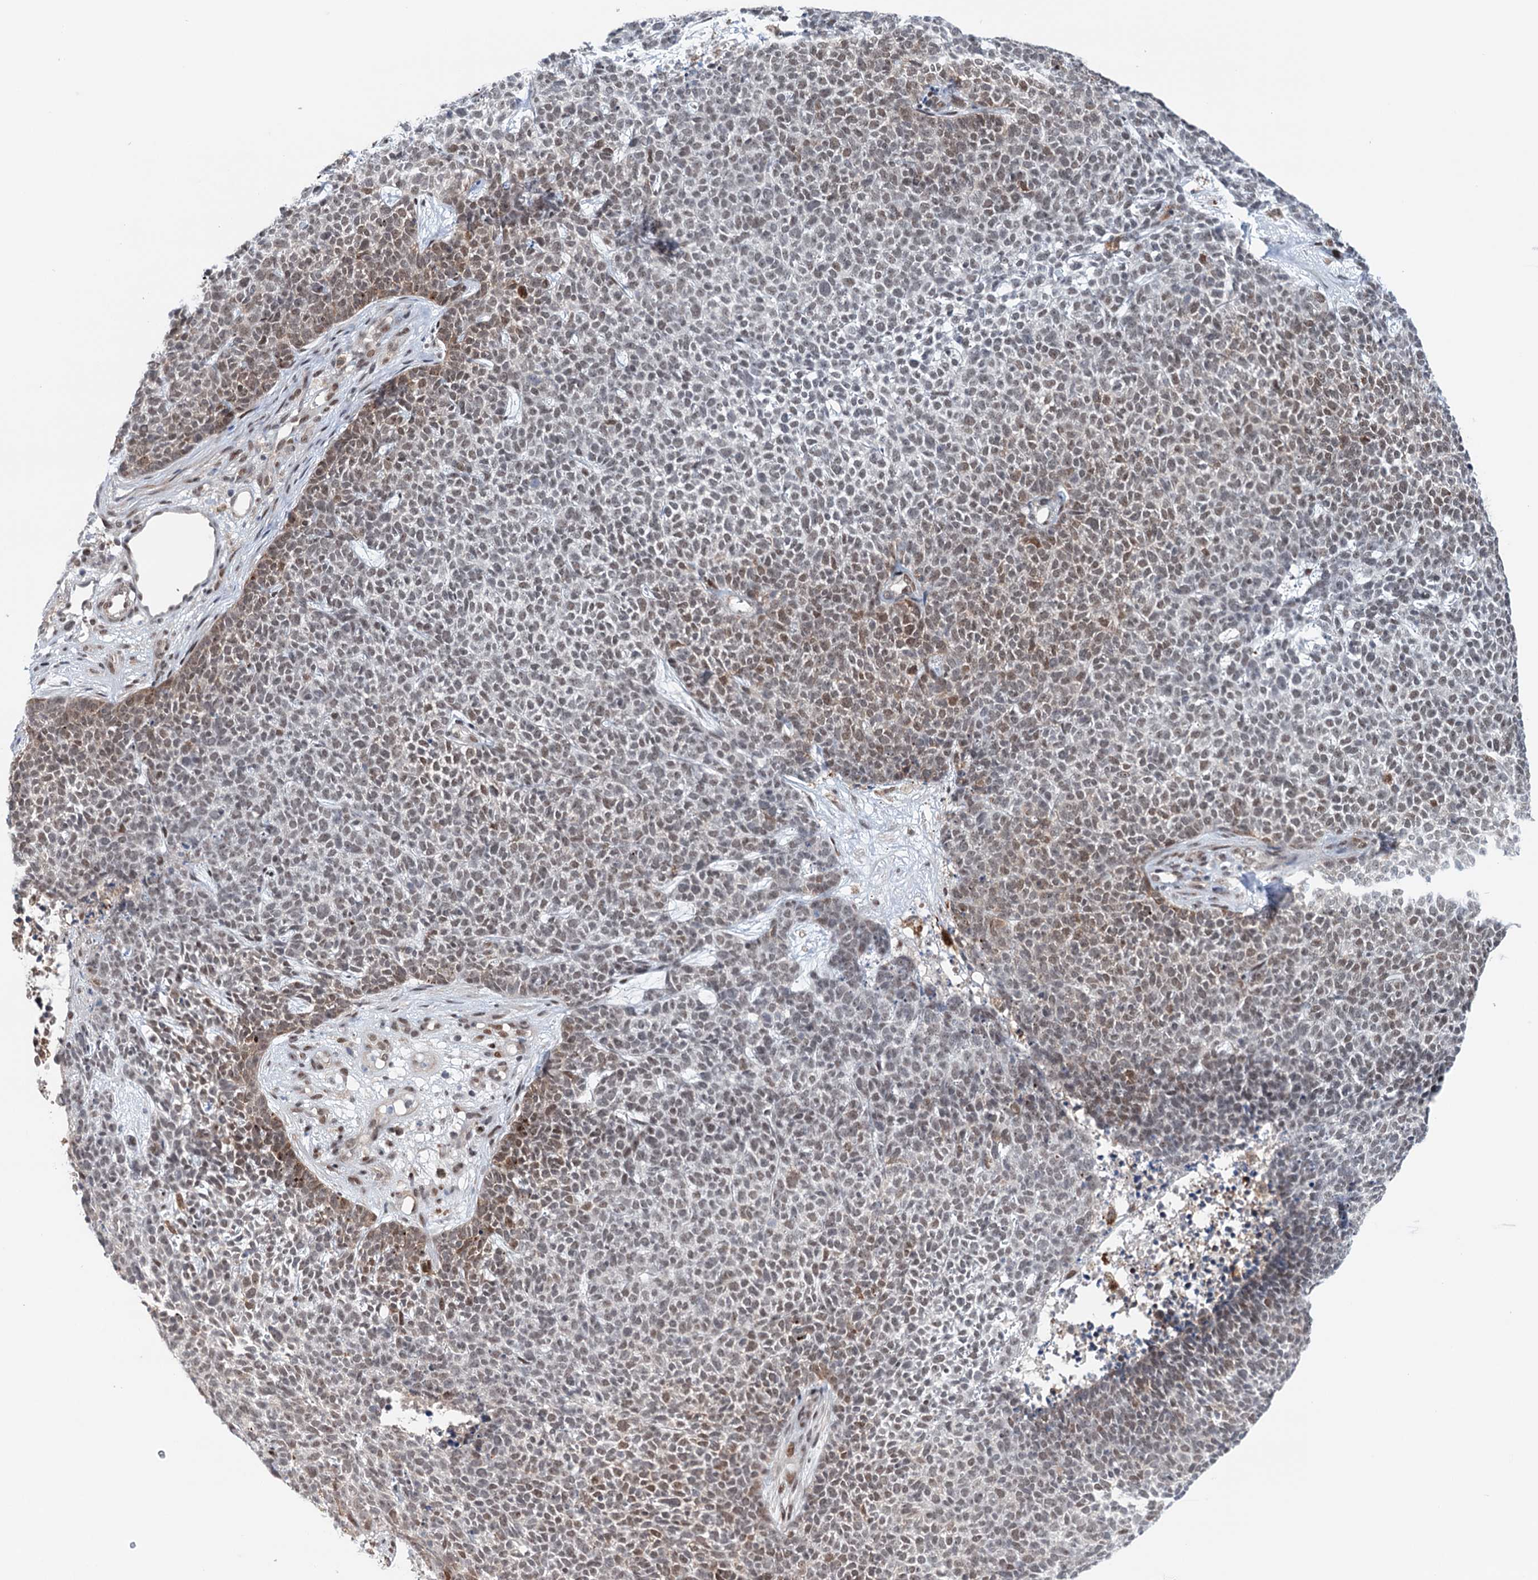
{"staining": {"intensity": "weak", "quantity": "25%-75%", "location": "nuclear"}, "tissue": "skin cancer", "cell_type": "Tumor cells", "image_type": "cancer", "snomed": [{"axis": "morphology", "description": "Basal cell carcinoma"}, {"axis": "topography", "description": "Skin"}], "caption": "A brown stain highlights weak nuclear positivity of a protein in human basal cell carcinoma (skin) tumor cells.", "gene": "FAM53A", "patient": {"sex": "female", "age": 84}}